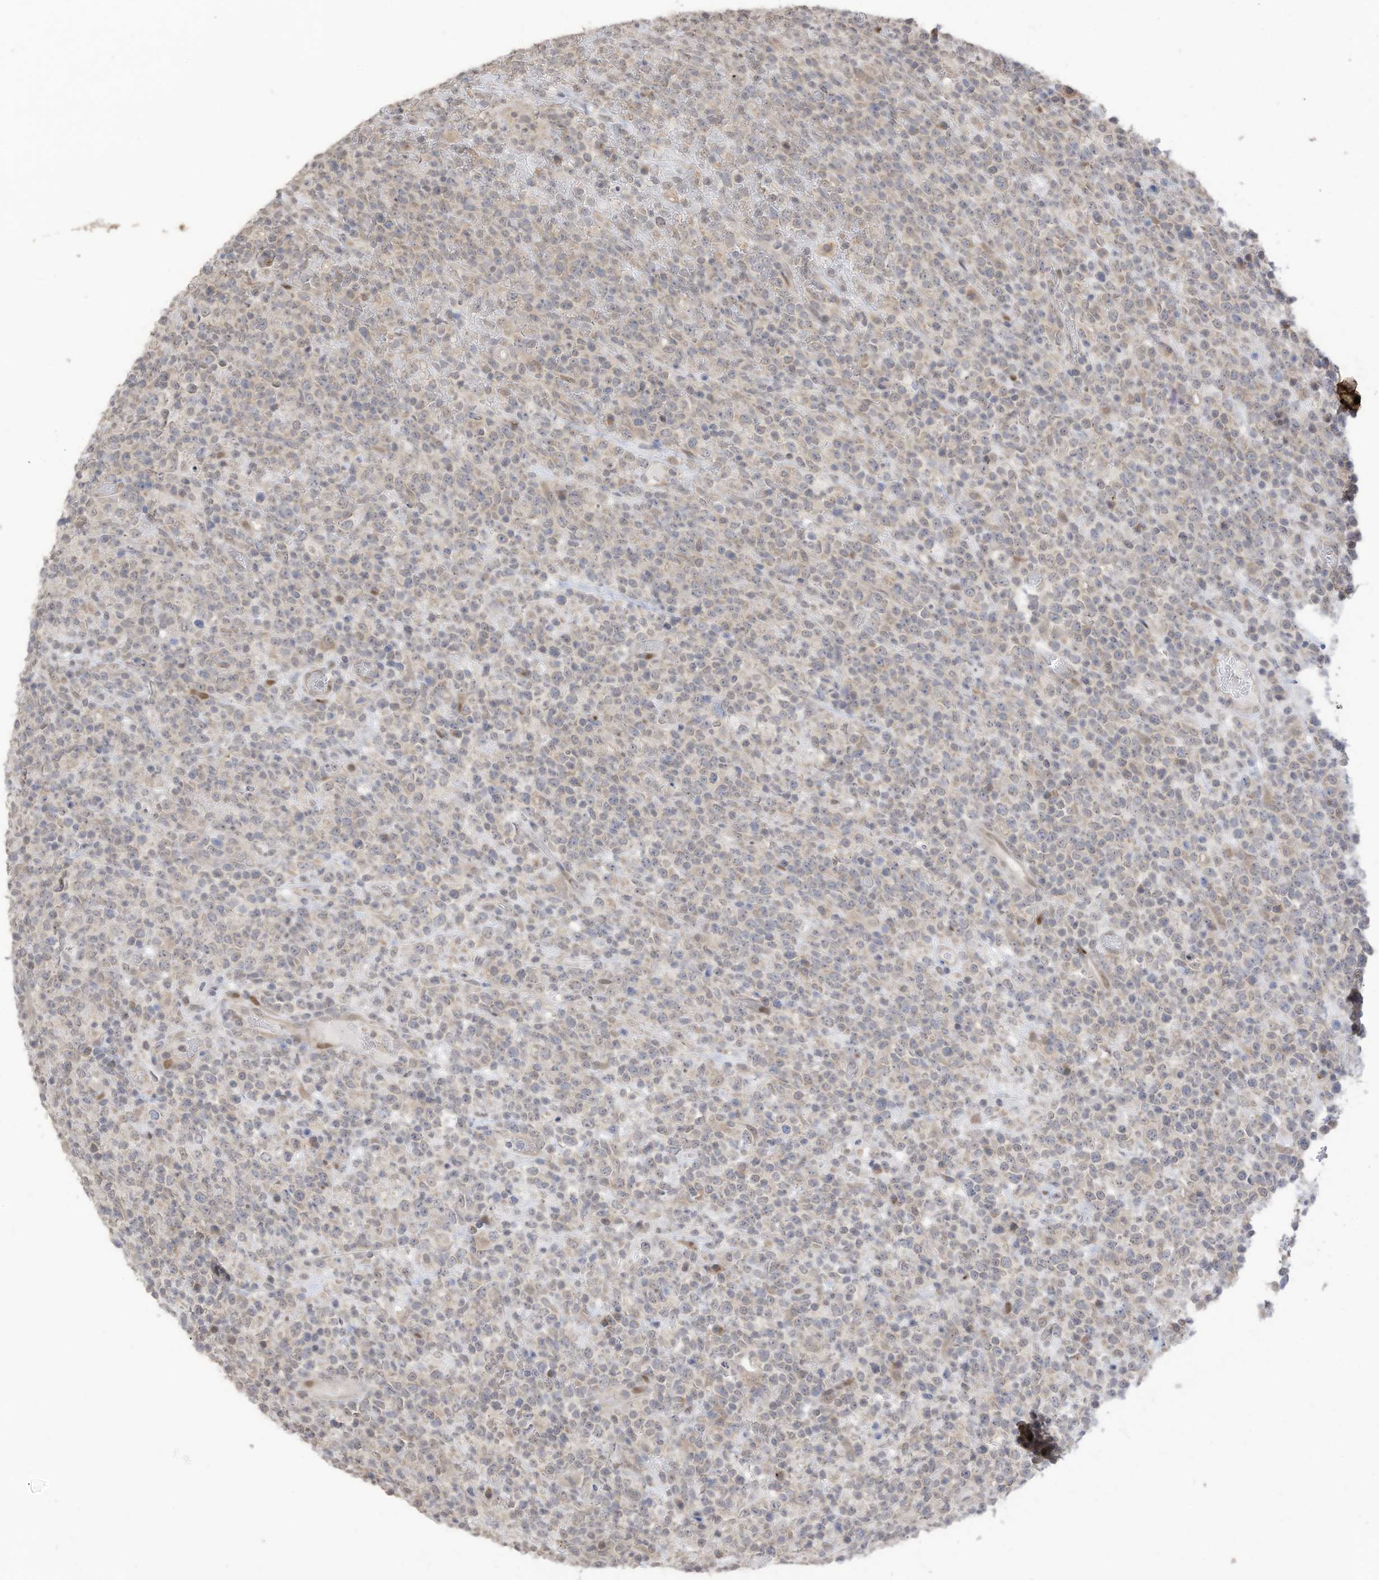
{"staining": {"intensity": "negative", "quantity": "none", "location": "none"}, "tissue": "lymphoma", "cell_type": "Tumor cells", "image_type": "cancer", "snomed": [{"axis": "morphology", "description": "Malignant lymphoma, non-Hodgkin's type, High grade"}, {"axis": "topography", "description": "Colon"}], "caption": "This image is of malignant lymphoma, non-Hodgkin's type (high-grade) stained with immunohistochemistry to label a protein in brown with the nuclei are counter-stained blue. There is no staining in tumor cells.", "gene": "RABL3", "patient": {"sex": "female", "age": 53}}